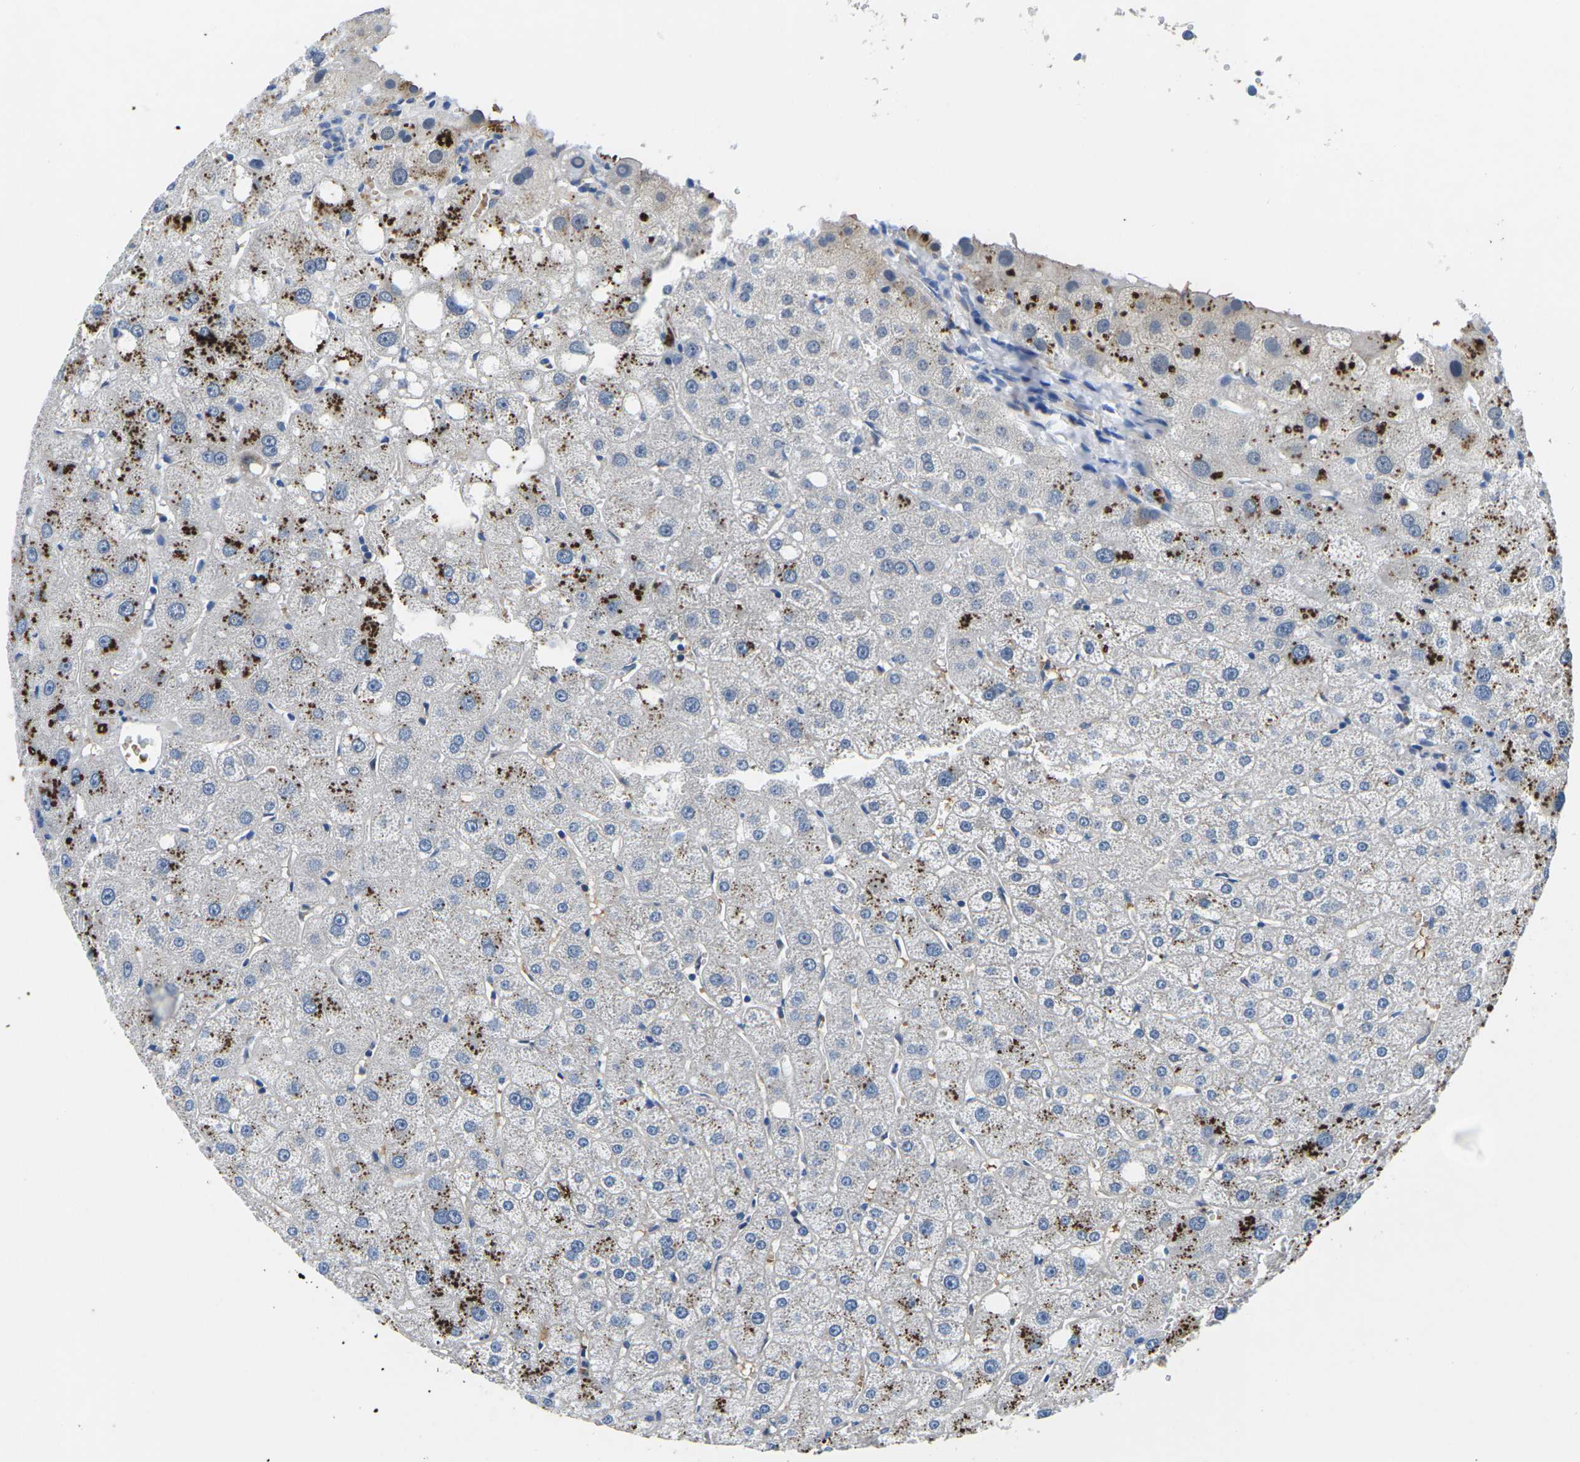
{"staining": {"intensity": "negative", "quantity": "none", "location": "none"}, "tissue": "liver", "cell_type": "Cholangiocytes", "image_type": "normal", "snomed": [{"axis": "morphology", "description": "Normal tissue, NOS"}, {"axis": "topography", "description": "Liver"}], "caption": "The immunohistochemistry (IHC) photomicrograph has no significant positivity in cholangiocytes of liver.", "gene": "TM6SF1", "patient": {"sex": "male", "age": 73}}